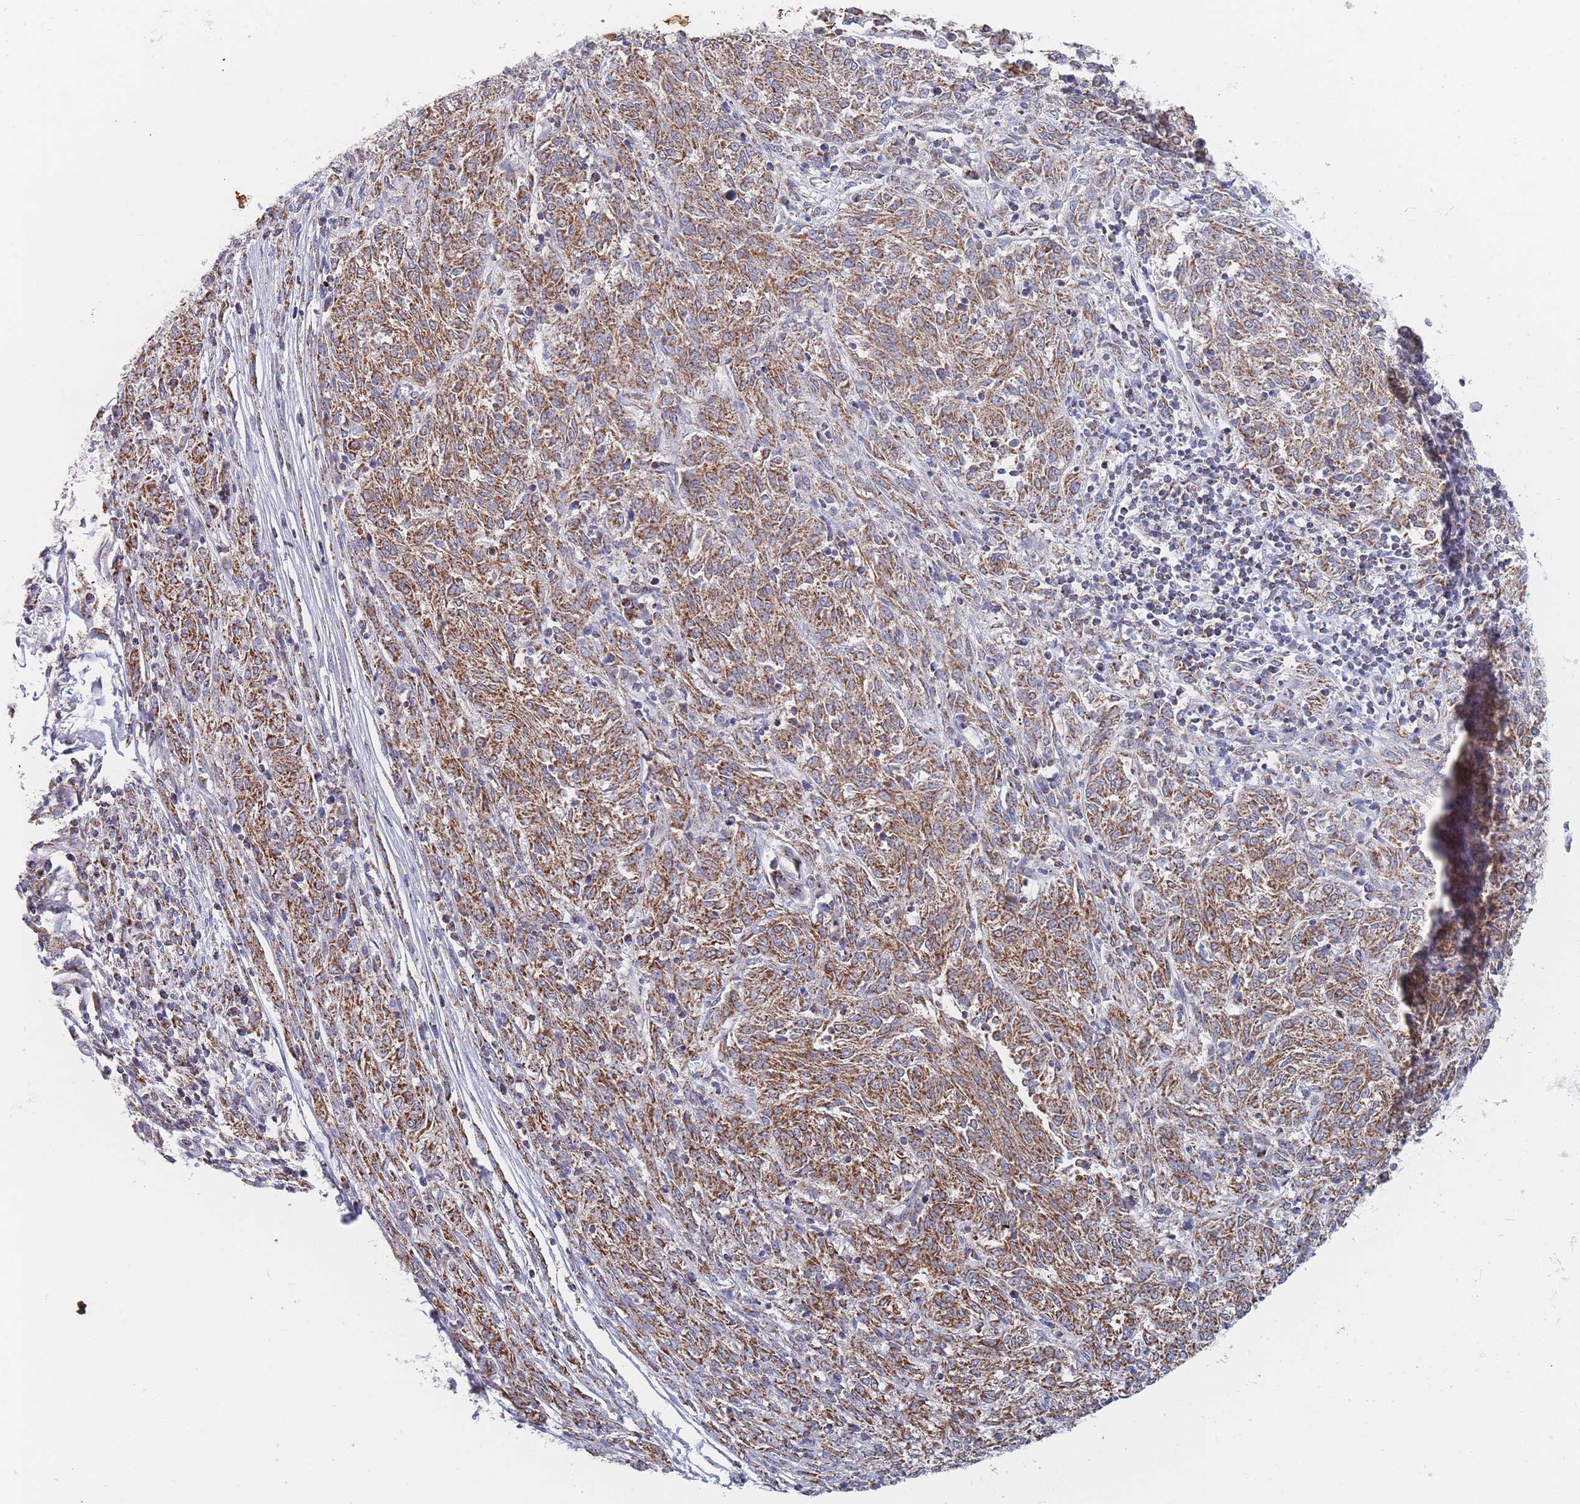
{"staining": {"intensity": "moderate", "quantity": ">75%", "location": "cytoplasmic/membranous"}, "tissue": "melanoma", "cell_type": "Tumor cells", "image_type": "cancer", "snomed": [{"axis": "morphology", "description": "Malignant melanoma, NOS"}, {"axis": "topography", "description": "Skin"}], "caption": "Immunohistochemistry (IHC) of human malignant melanoma displays medium levels of moderate cytoplasmic/membranous positivity in about >75% of tumor cells.", "gene": "IKZF4", "patient": {"sex": "female", "age": 72}}